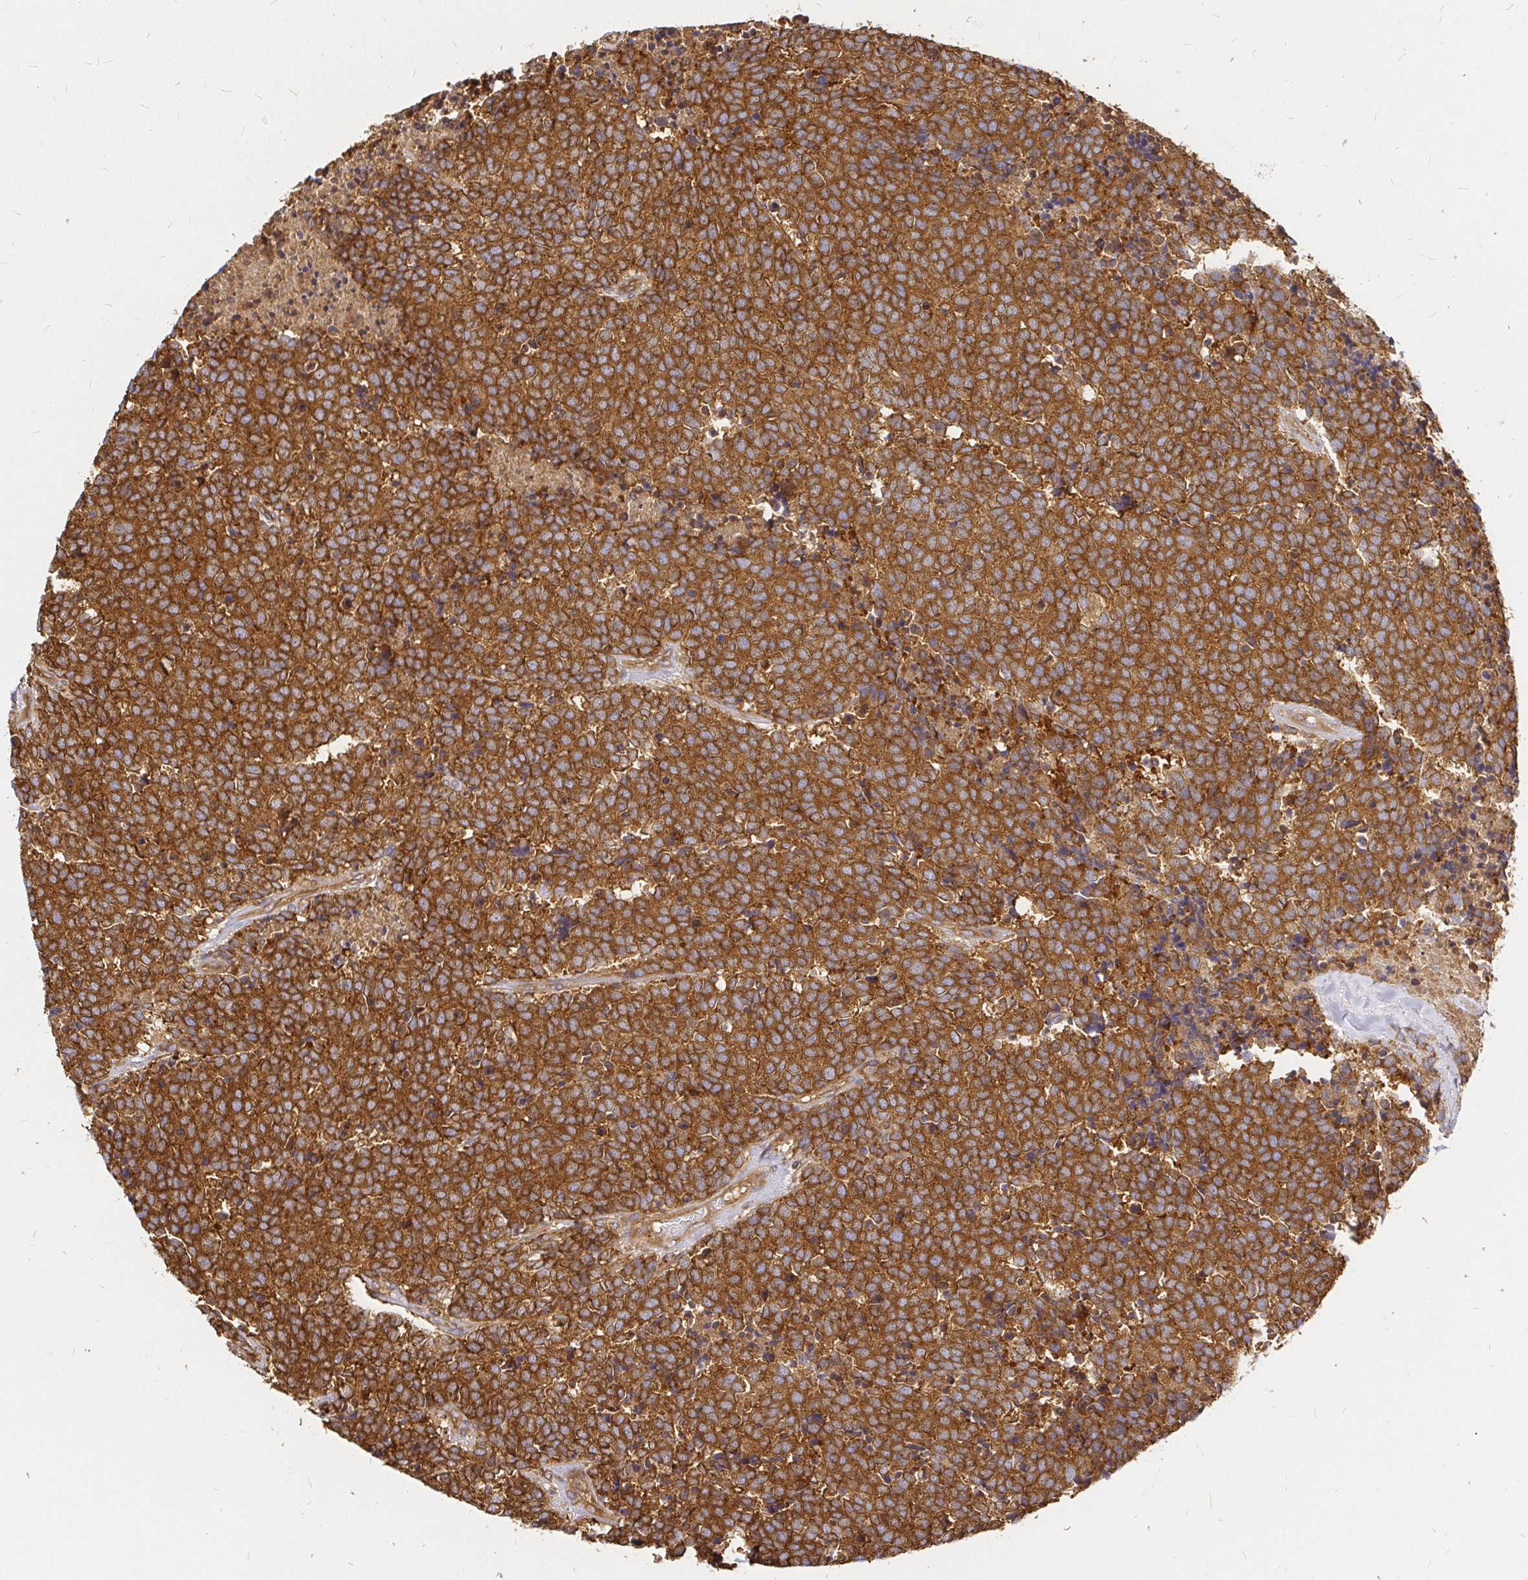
{"staining": {"intensity": "strong", "quantity": ">75%", "location": "cytoplasmic/membranous"}, "tissue": "carcinoid", "cell_type": "Tumor cells", "image_type": "cancer", "snomed": [{"axis": "morphology", "description": "Carcinoid, malignant, NOS"}, {"axis": "topography", "description": "Skin"}], "caption": "This is a photomicrograph of immunohistochemistry (IHC) staining of malignant carcinoid, which shows strong staining in the cytoplasmic/membranous of tumor cells.", "gene": "KIF5B", "patient": {"sex": "female", "age": 79}}